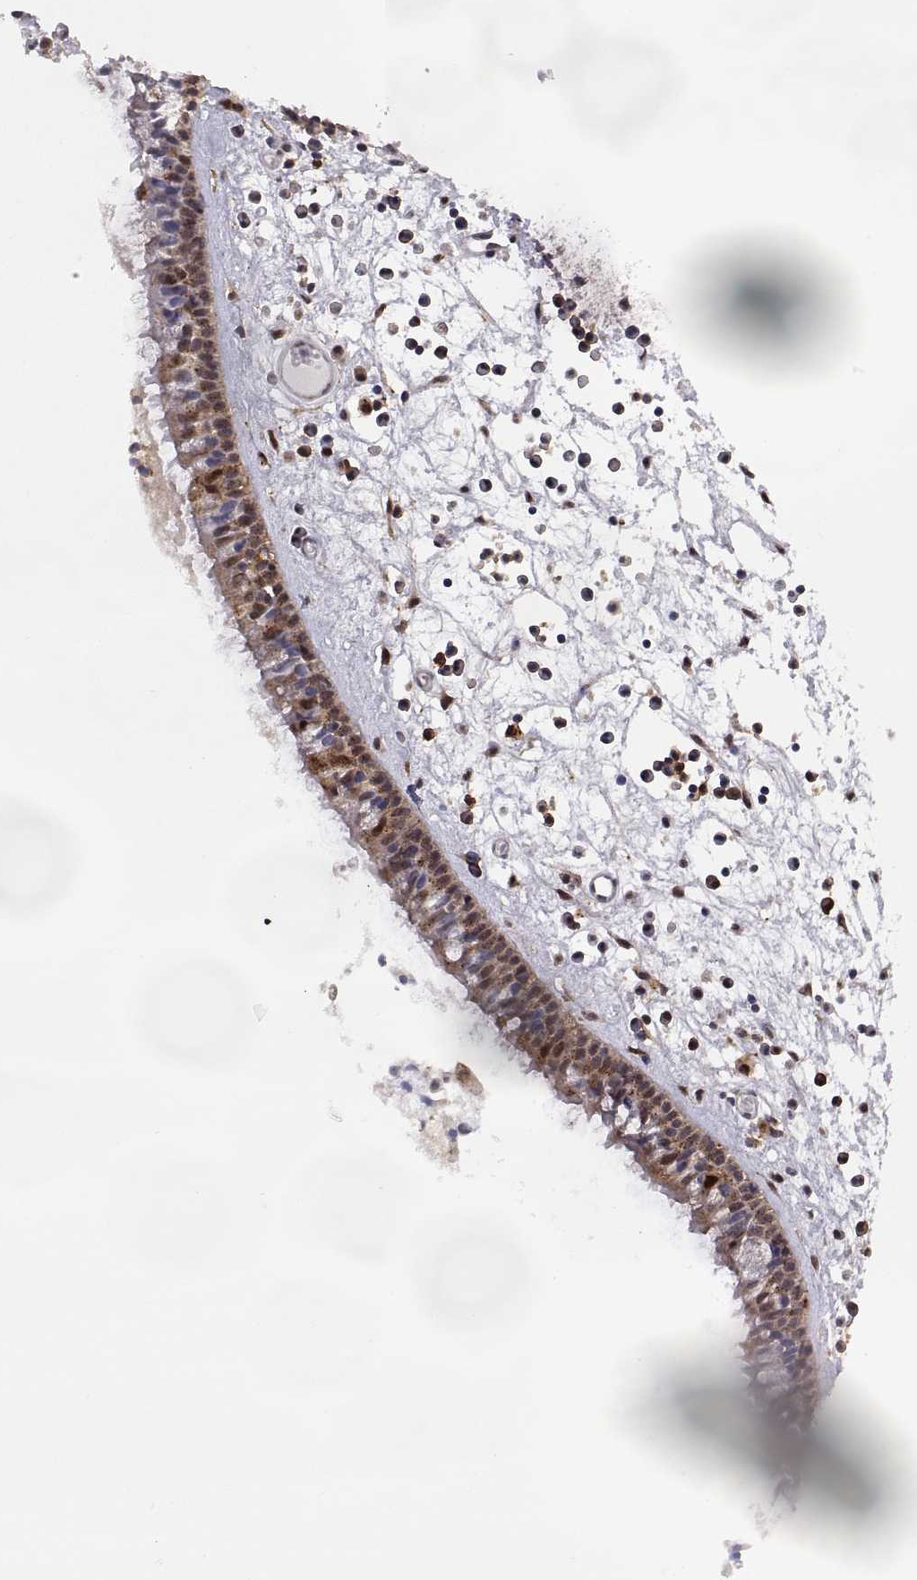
{"staining": {"intensity": "moderate", "quantity": ">75%", "location": "cytoplasmic/membranous"}, "tissue": "nasopharynx", "cell_type": "Respiratory epithelial cells", "image_type": "normal", "snomed": [{"axis": "morphology", "description": "Normal tissue, NOS"}, {"axis": "topography", "description": "Nasopharynx"}], "caption": "Moderate cytoplasmic/membranous positivity for a protein is identified in approximately >75% of respiratory epithelial cells of unremarkable nasopharynx using IHC.", "gene": "PSMC2", "patient": {"sex": "female", "age": 47}}